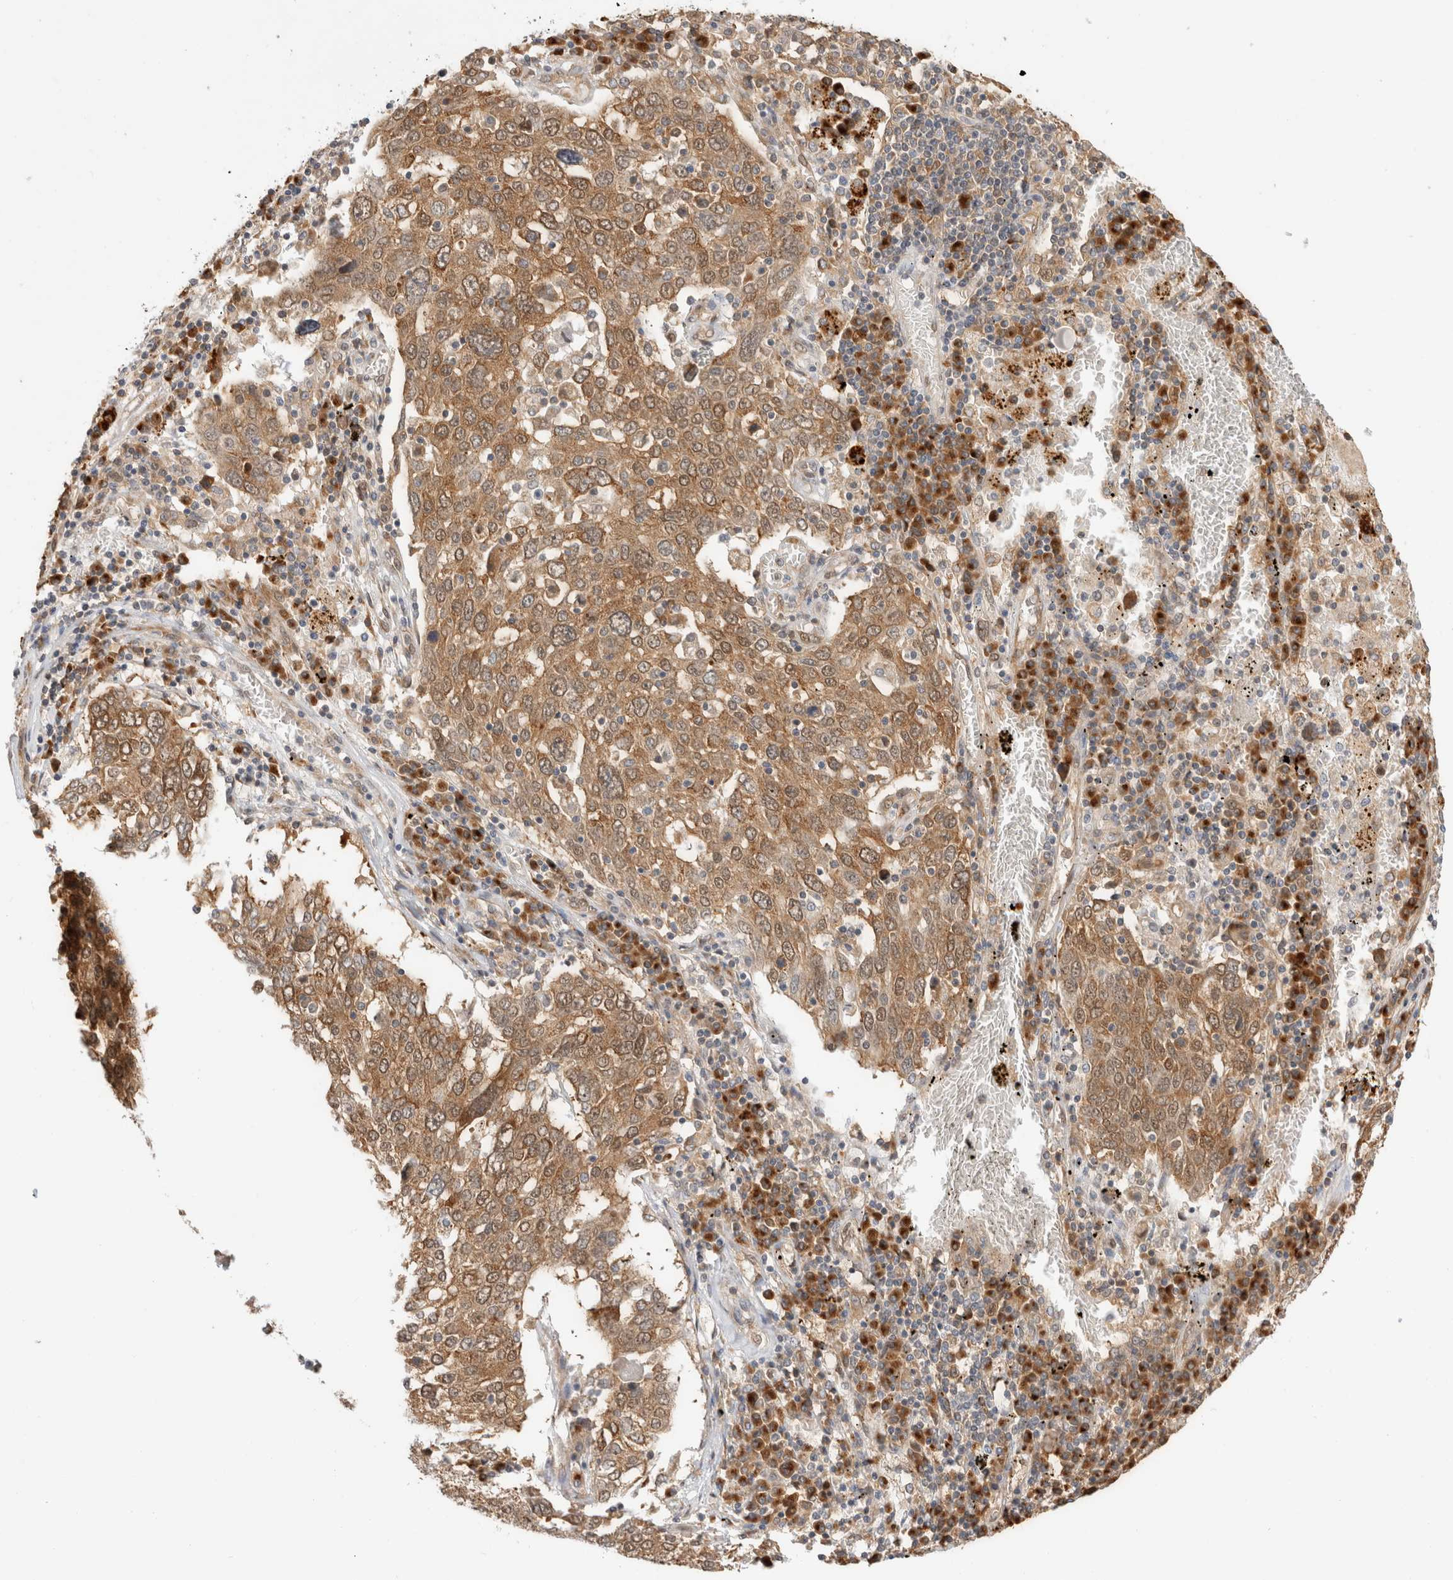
{"staining": {"intensity": "moderate", "quantity": ">75%", "location": "cytoplasmic/membranous"}, "tissue": "lung cancer", "cell_type": "Tumor cells", "image_type": "cancer", "snomed": [{"axis": "morphology", "description": "Squamous cell carcinoma, NOS"}, {"axis": "topography", "description": "Lung"}], "caption": "A micrograph of lung cancer (squamous cell carcinoma) stained for a protein shows moderate cytoplasmic/membranous brown staining in tumor cells. The staining was performed using DAB (3,3'-diaminobenzidine), with brown indicating positive protein expression. Nuclei are stained blue with hematoxylin.", "gene": "ACTL9", "patient": {"sex": "male", "age": 65}}